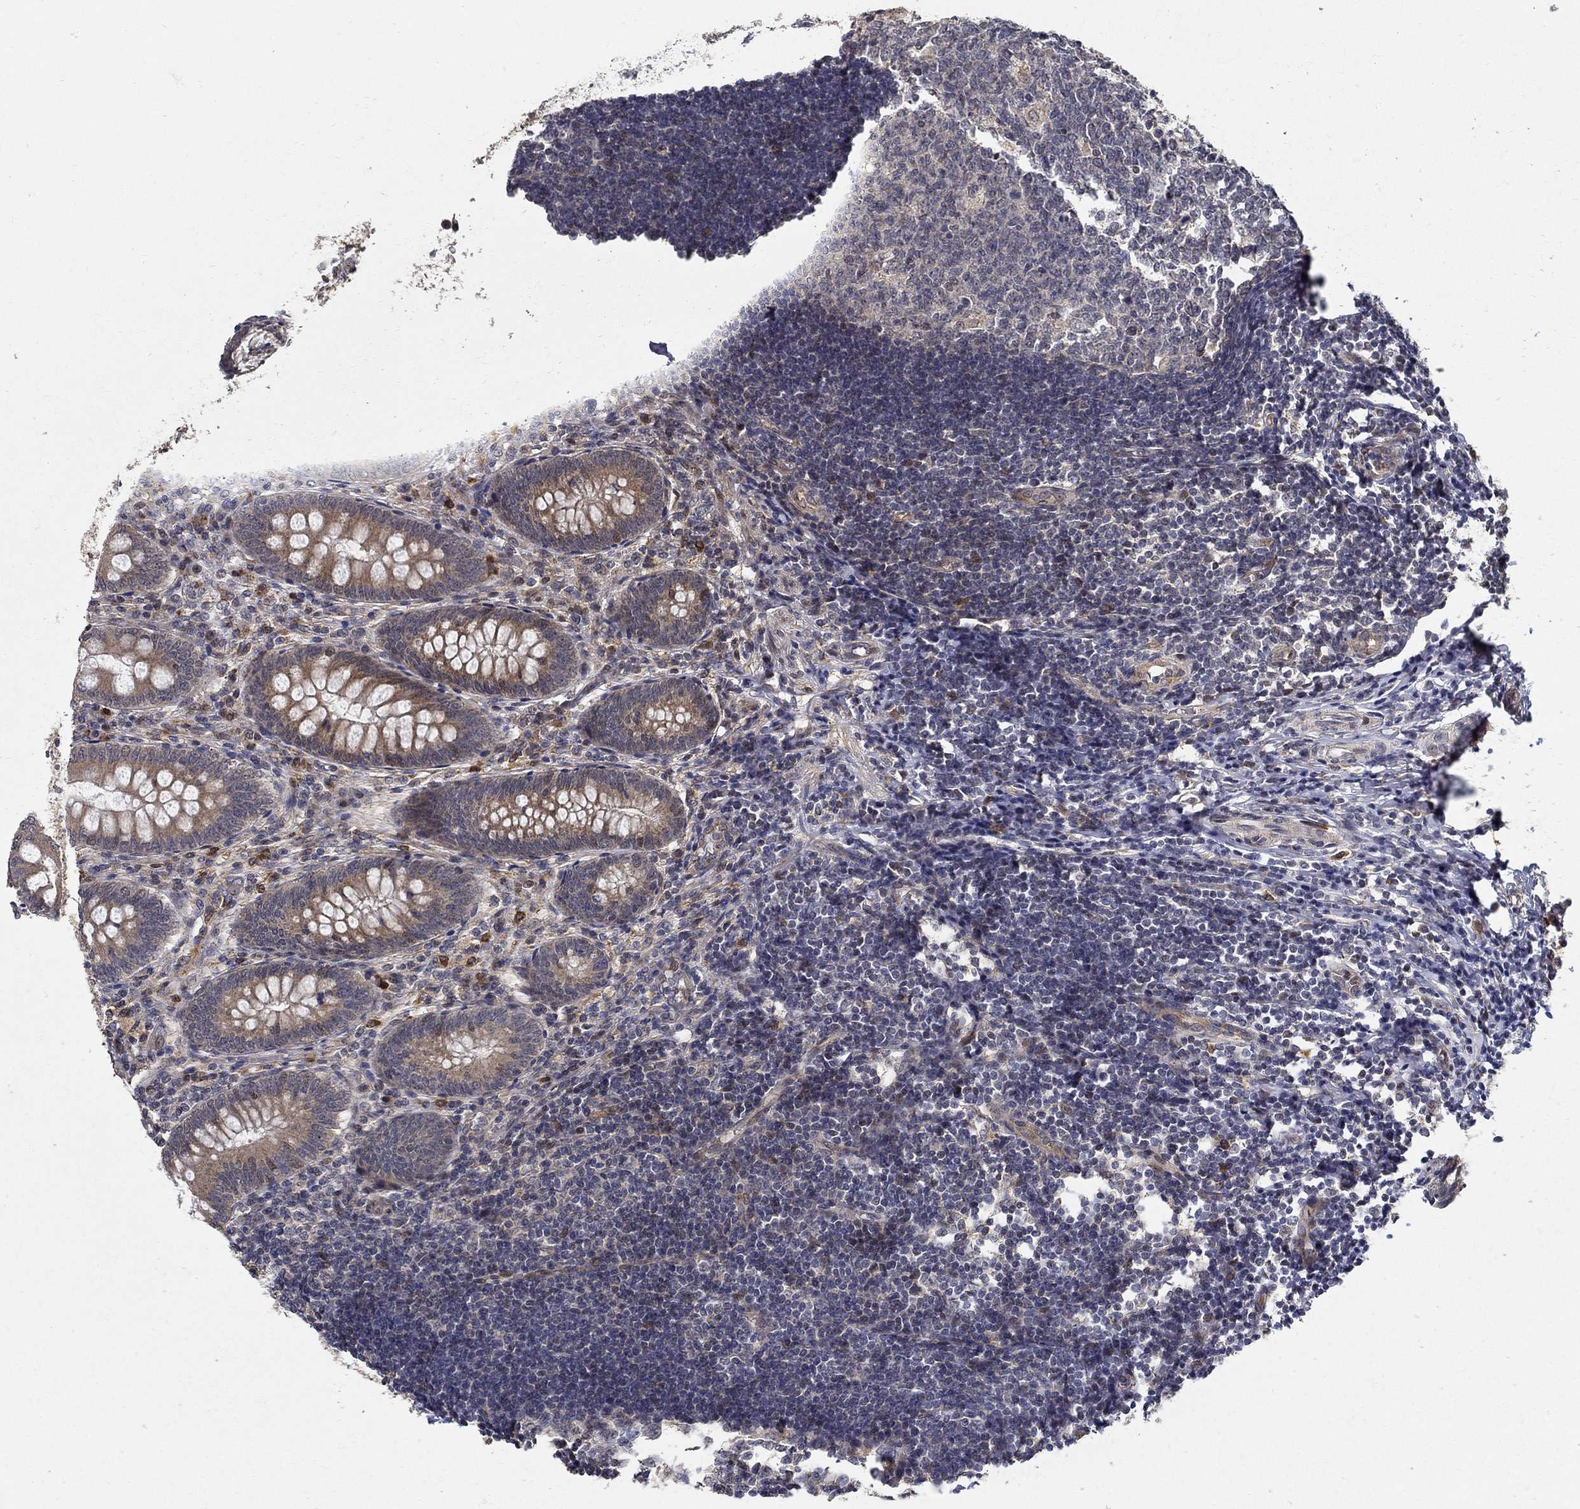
{"staining": {"intensity": "strong", "quantity": "25%-75%", "location": "cytoplasmic/membranous"}, "tissue": "appendix", "cell_type": "Glandular cells", "image_type": "normal", "snomed": [{"axis": "morphology", "description": "Normal tissue, NOS"}, {"axis": "morphology", "description": "Inflammation, NOS"}, {"axis": "topography", "description": "Appendix"}], "caption": "Immunohistochemistry staining of unremarkable appendix, which demonstrates high levels of strong cytoplasmic/membranous staining in about 25%-75% of glandular cells indicating strong cytoplasmic/membranous protein positivity. The staining was performed using DAB (3,3'-diaminobenzidine) (brown) for protein detection and nuclei were counterstained in hematoxylin (blue).", "gene": "ZNF594", "patient": {"sex": "male", "age": 16}}